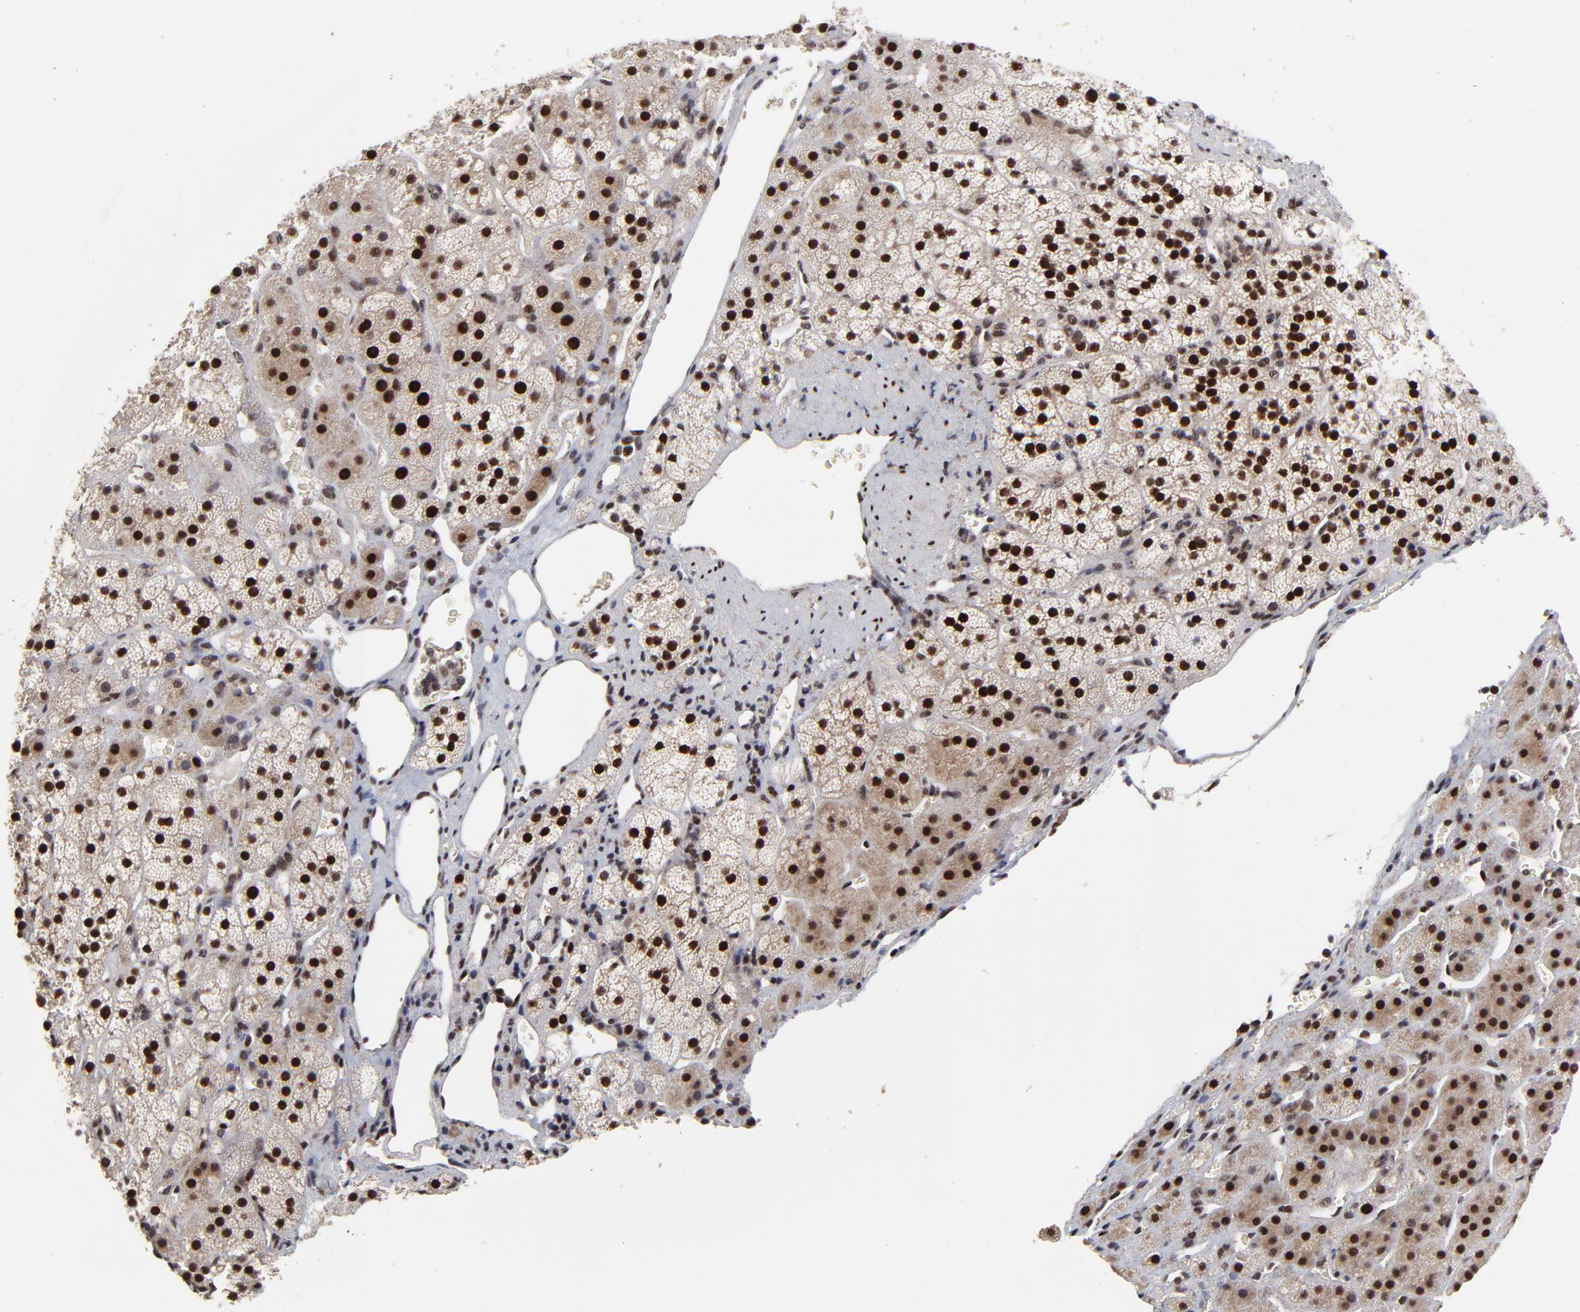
{"staining": {"intensity": "strong", "quantity": ">75%", "location": "nuclear"}, "tissue": "adrenal gland", "cell_type": "Glandular cells", "image_type": "normal", "snomed": [{"axis": "morphology", "description": "Normal tissue, NOS"}, {"axis": "topography", "description": "Adrenal gland"}], "caption": "IHC (DAB (3,3'-diaminobenzidine)) staining of unremarkable human adrenal gland exhibits strong nuclear protein staining in about >75% of glandular cells.", "gene": "RBM22", "patient": {"sex": "female", "age": 44}}